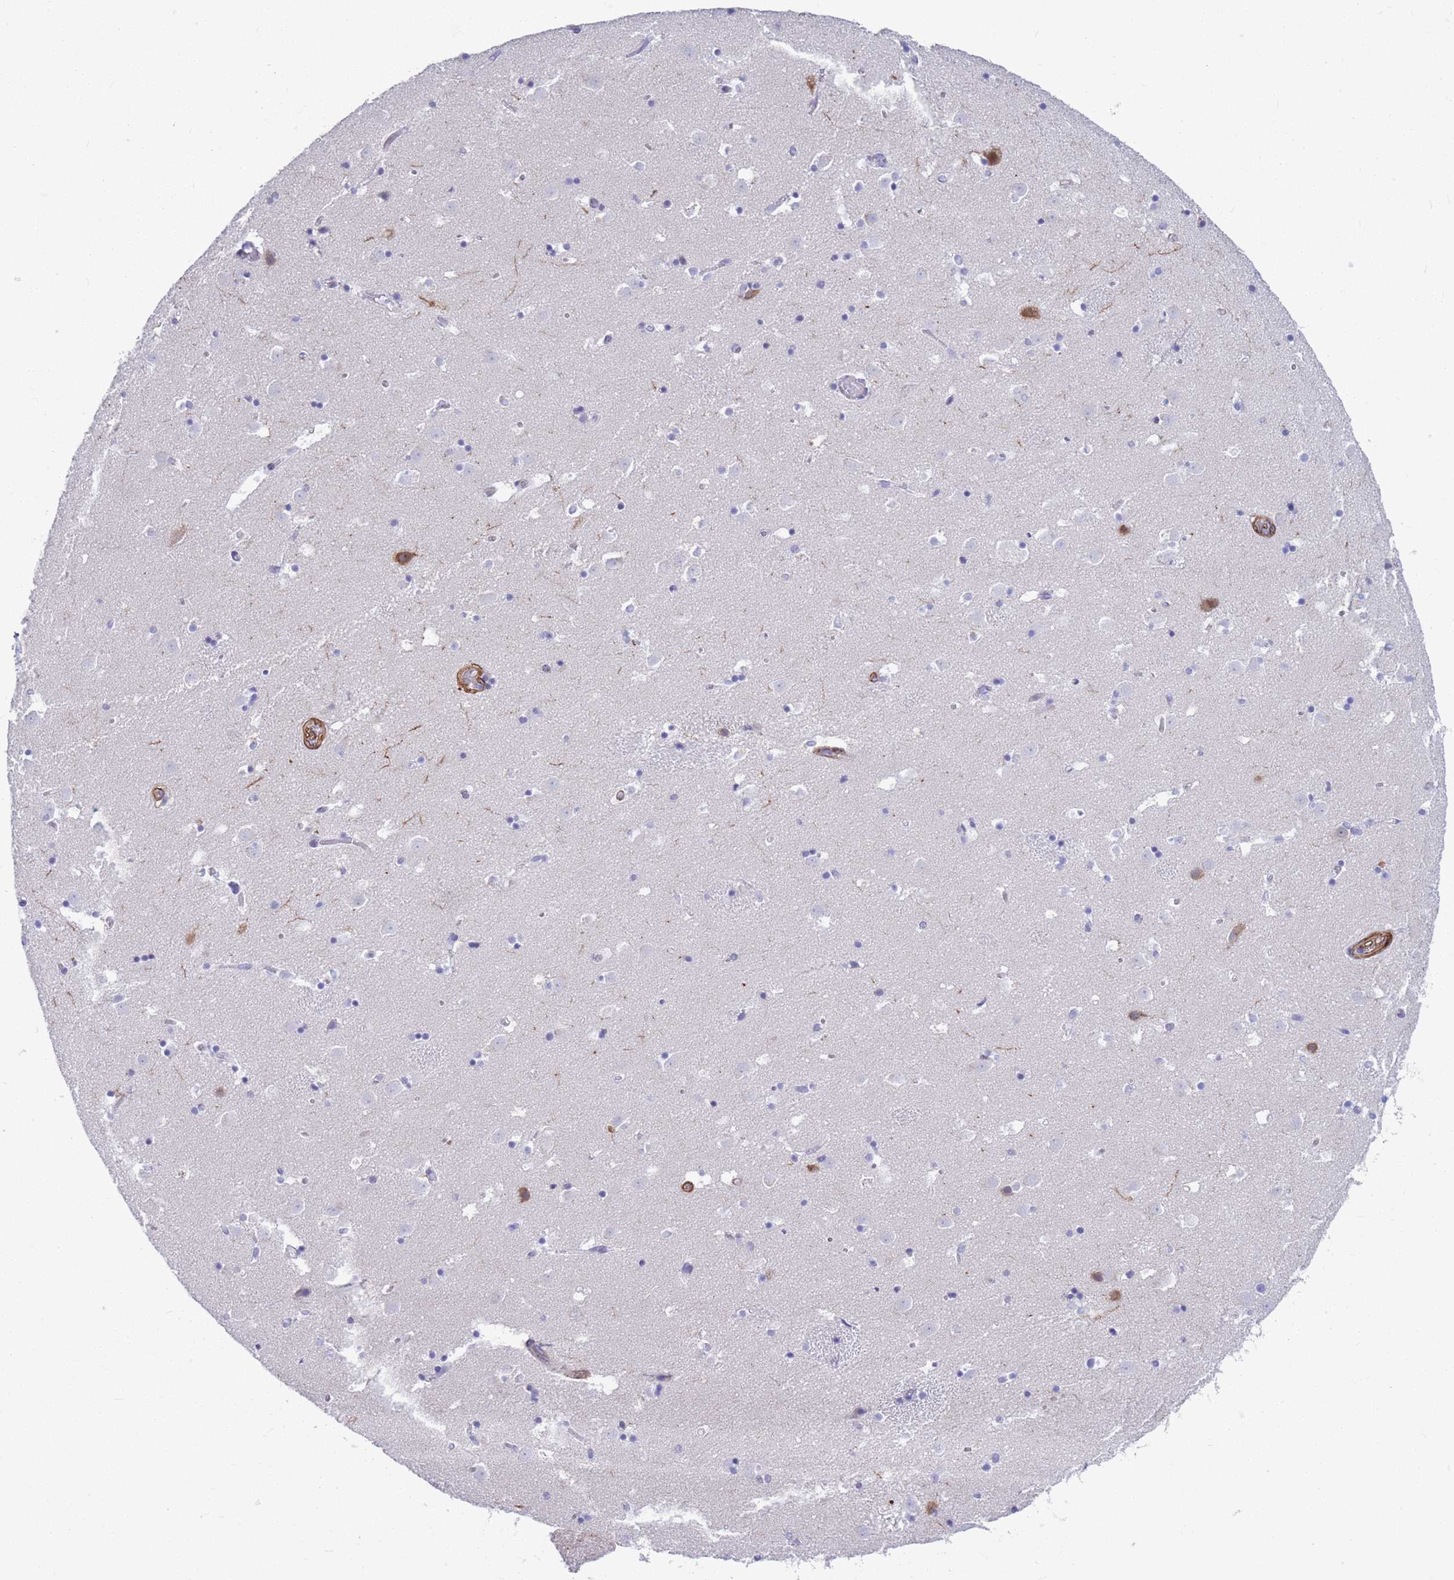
{"staining": {"intensity": "negative", "quantity": "none", "location": "none"}, "tissue": "caudate", "cell_type": "Glial cells", "image_type": "normal", "snomed": [{"axis": "morphology", "description": "Normal tissue, NOS"}, {"axis": "topography", "description": "Lateral ventricle wall"}], "caption": "A micrograph of human caudate is negative for staining in glial cells. (Brightfield microscopy of DAB (3,3'-diaminobenzidine) IHC at high magnification).", "gene": "DPYD", "patient": {"sex": "male", "age": 25}}